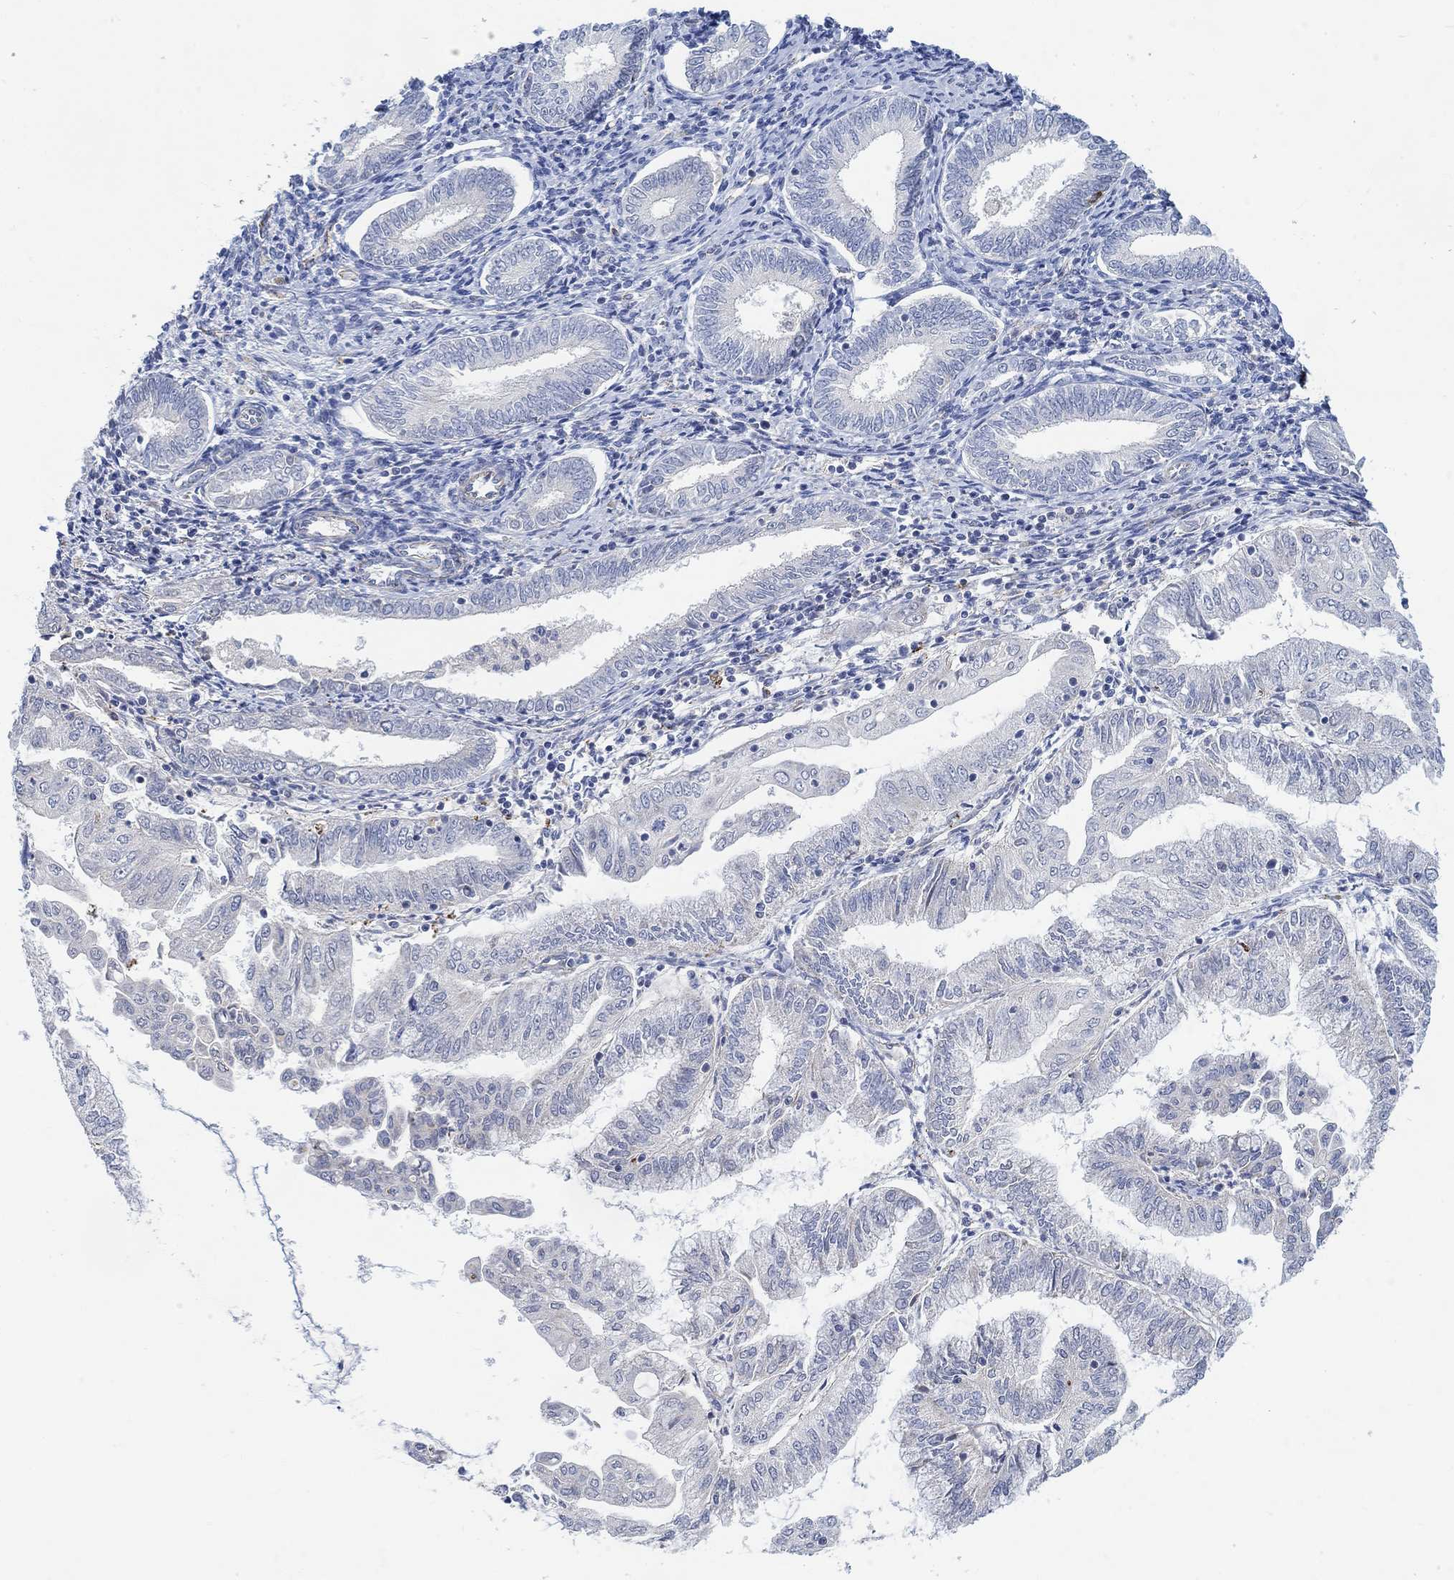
{"staining": {"intensity": "negative", "quantity": "none", "location": "none"}, "tissue": "endometrial cancer", "cell_type": "Tumor cells", "image_type": "cancer", "snomed": [{"axis": "morphology", "description": "Adenocarcinoma, NOS"}, {"axis": "topography", "description": "Endometrium"}], "caption": "Tumor cells are negative for brown protein staining in adenocarcinoma (endometrial).", "gene": "HCRTR1", "patient": {"sex": "female", "age": 56}}